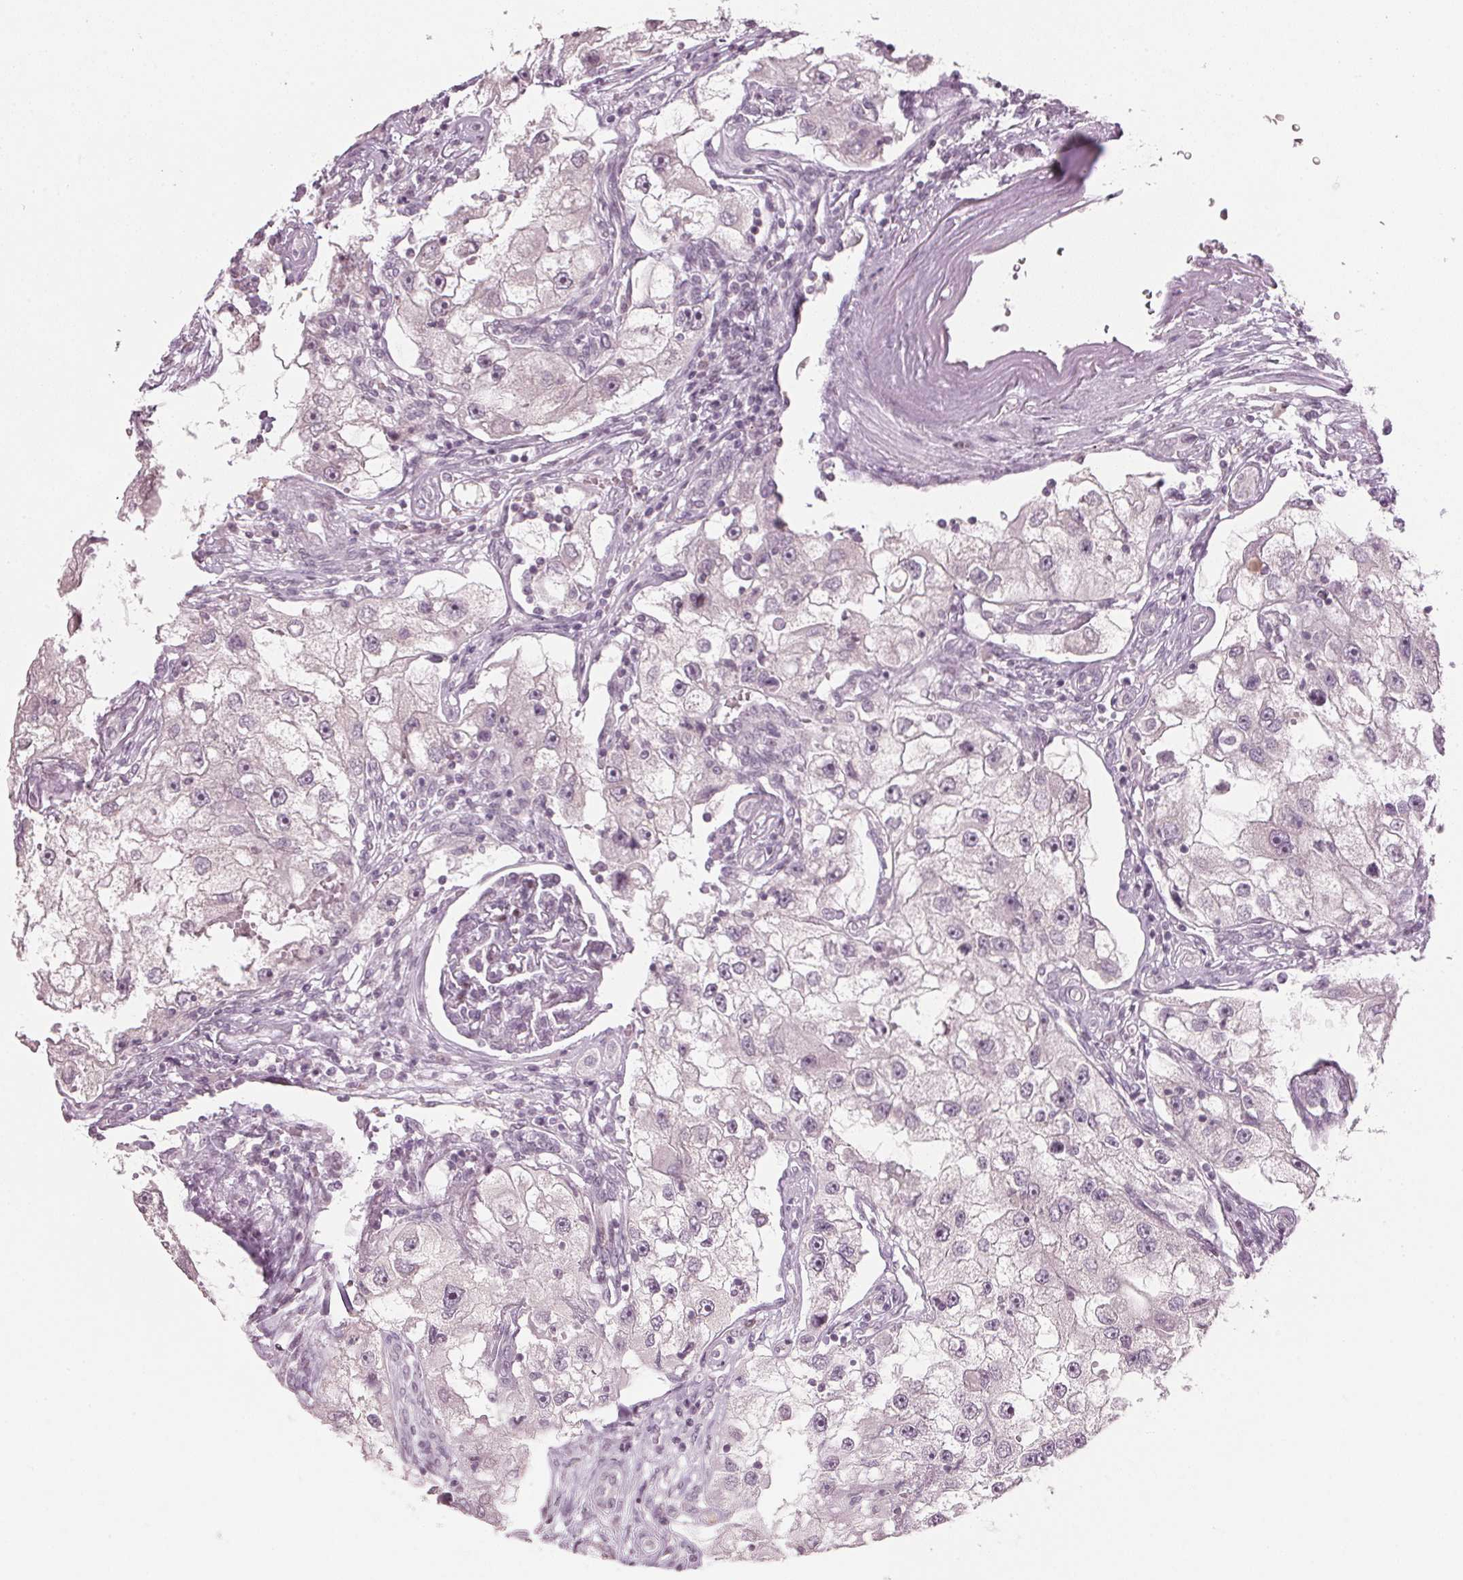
{"staining": {"intensity": "negative", "quantity": "none", "location": "none"}, "tissue": "renal cancer", "cell_type": "Tumor cells", "image_type": "cancer", "snomed": [{"axis": "morphology", "description": "Adenocarcinoma, NOS"}, {"axis": "topography", "description": "Kidney"}], "caption": "Immunohistochemical staining of human adenocarcinoma (renal) exhibits no significant positivity in tumor cells.", "gene": "SFRP4", "patient": {"sex": "male", "age": 63}}